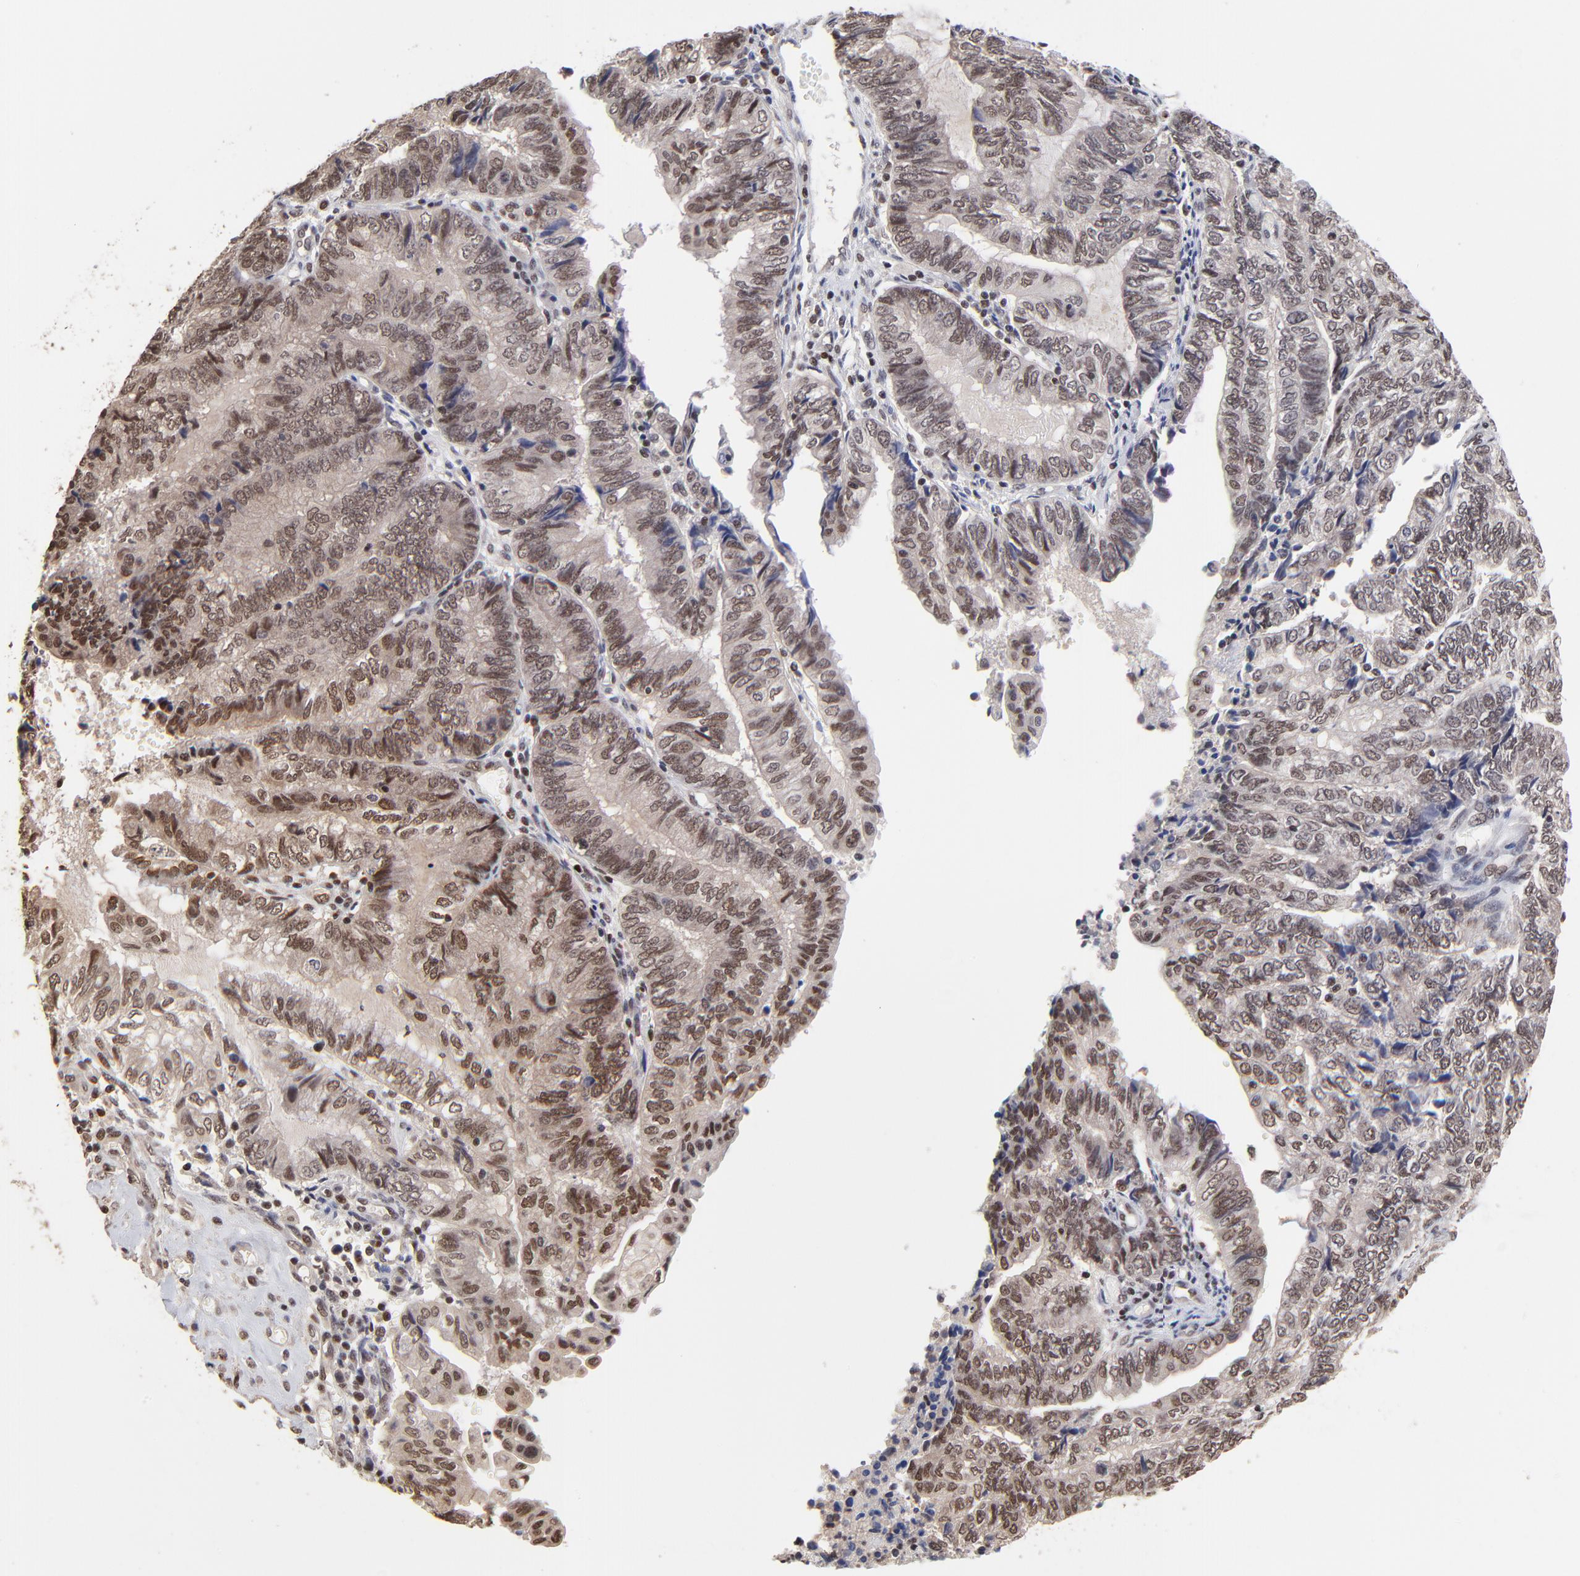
{"staining": {"intensity": "moderate", "quantity": ">75%", "location": "cytoplasmic/membranous,nuclear"}, "tissue": "endometrial cancer", "cell_type": "Tumor cells", "image_type": "cancer", "snomed": [{"axis": "morphology", "description": "Adenocarcinoma, NOS"}, {"axis": "topography", "description": "Uterus"}, {"axis": "topography", "description": "Endometrium"}], "caption": "Approximately >75% of tumor cells in human endometrial cancer (adenocarcinoma) show moderate cytoplasmic/membranous and nuclear protein positivity as visualized by brown immunohistochemical staining.", "gene": "DSN1", "patient": {"sex": "female", "age": 70}}